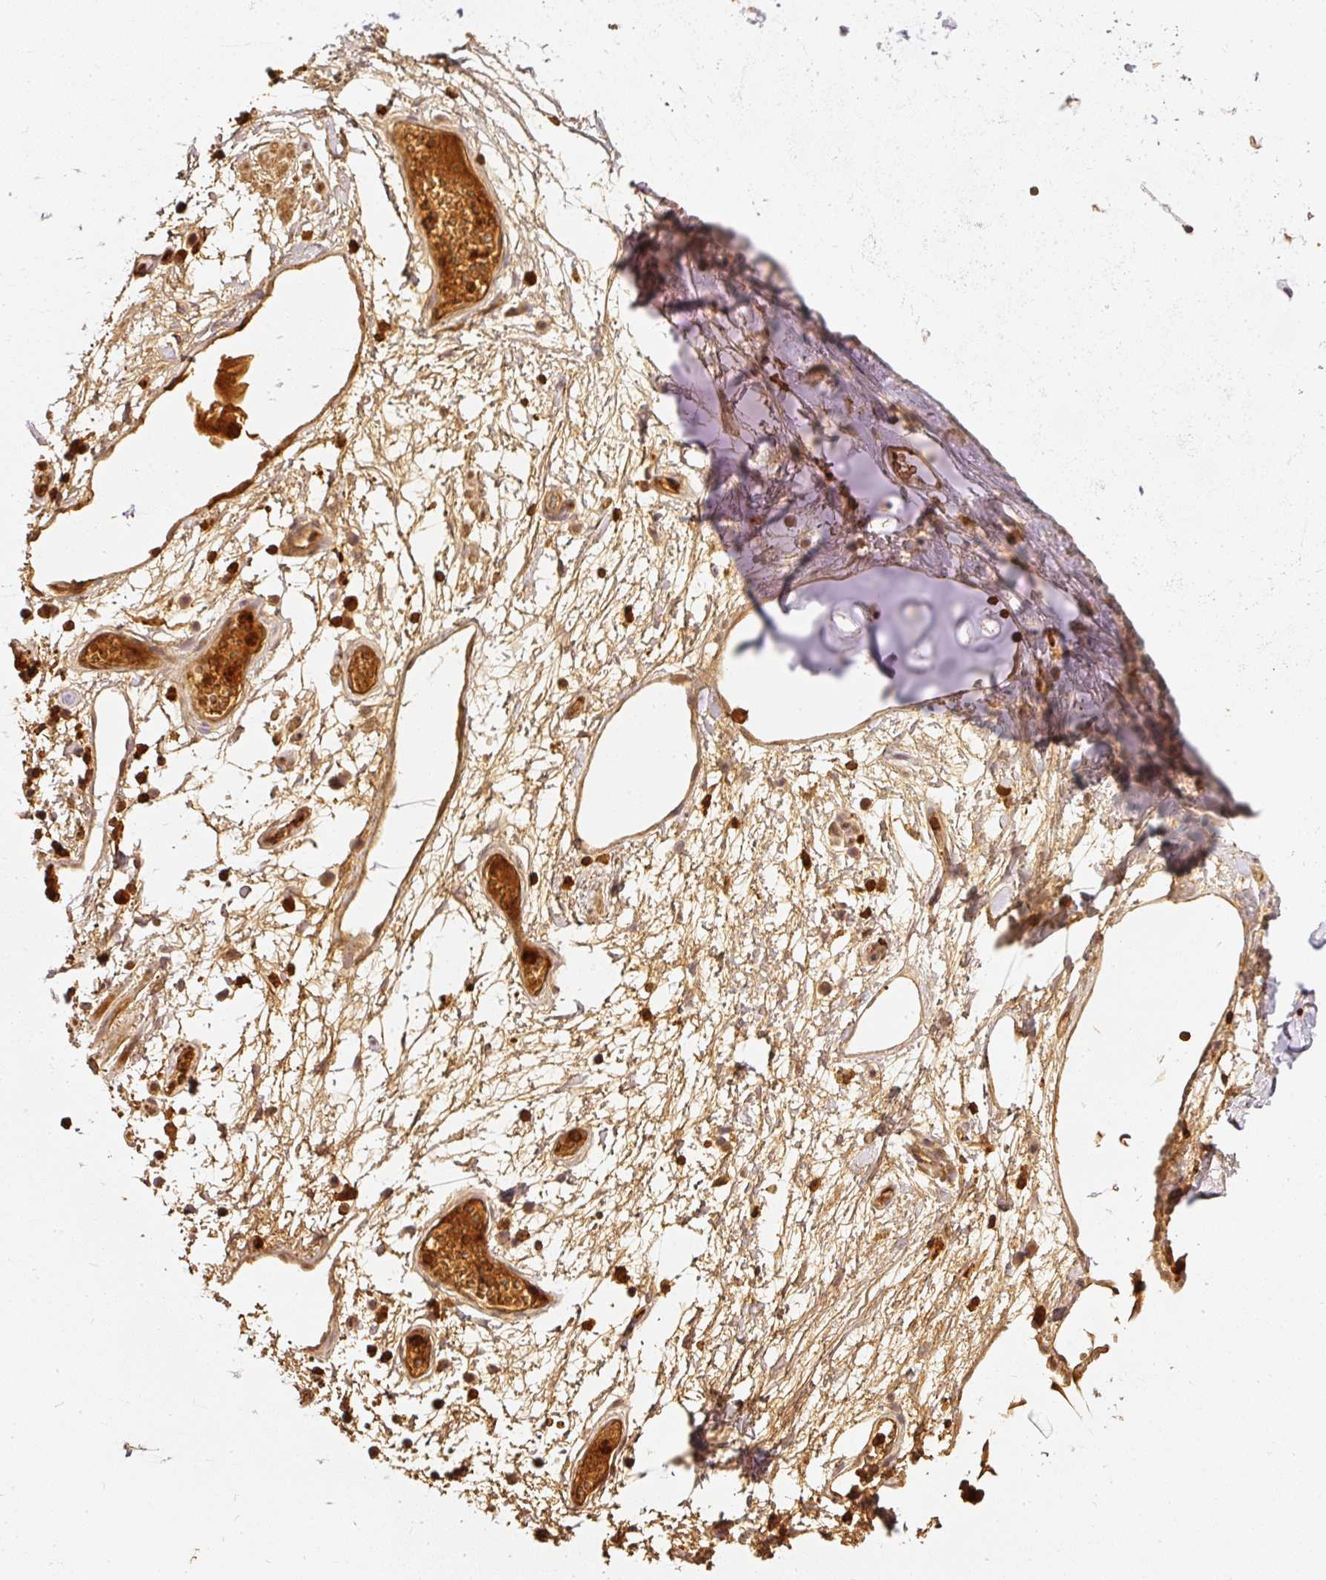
{"staining": {"intensity": "weak", "quantity": ">75%", "location": "cytoplasmic/membranous"}, "tissue": "adipose tissue", "cell_type": "Adipocytes", "image_type": "normal", "snomed": [{"axis": "morphology", "description": "Normal tissue, NOS"}, {"axis": "topography", "description": "Cartilage tissue"}, {"axis": "topography", "description": "Bronchus"}], "caption": "Brown immunohistochemical staining in benign adipose tissue displays weak cytoplasmic/membranous expression in approximately >75% of adipocytes.", "gene": "PFN1", "patient": {"sex": "male", "age": 58}}